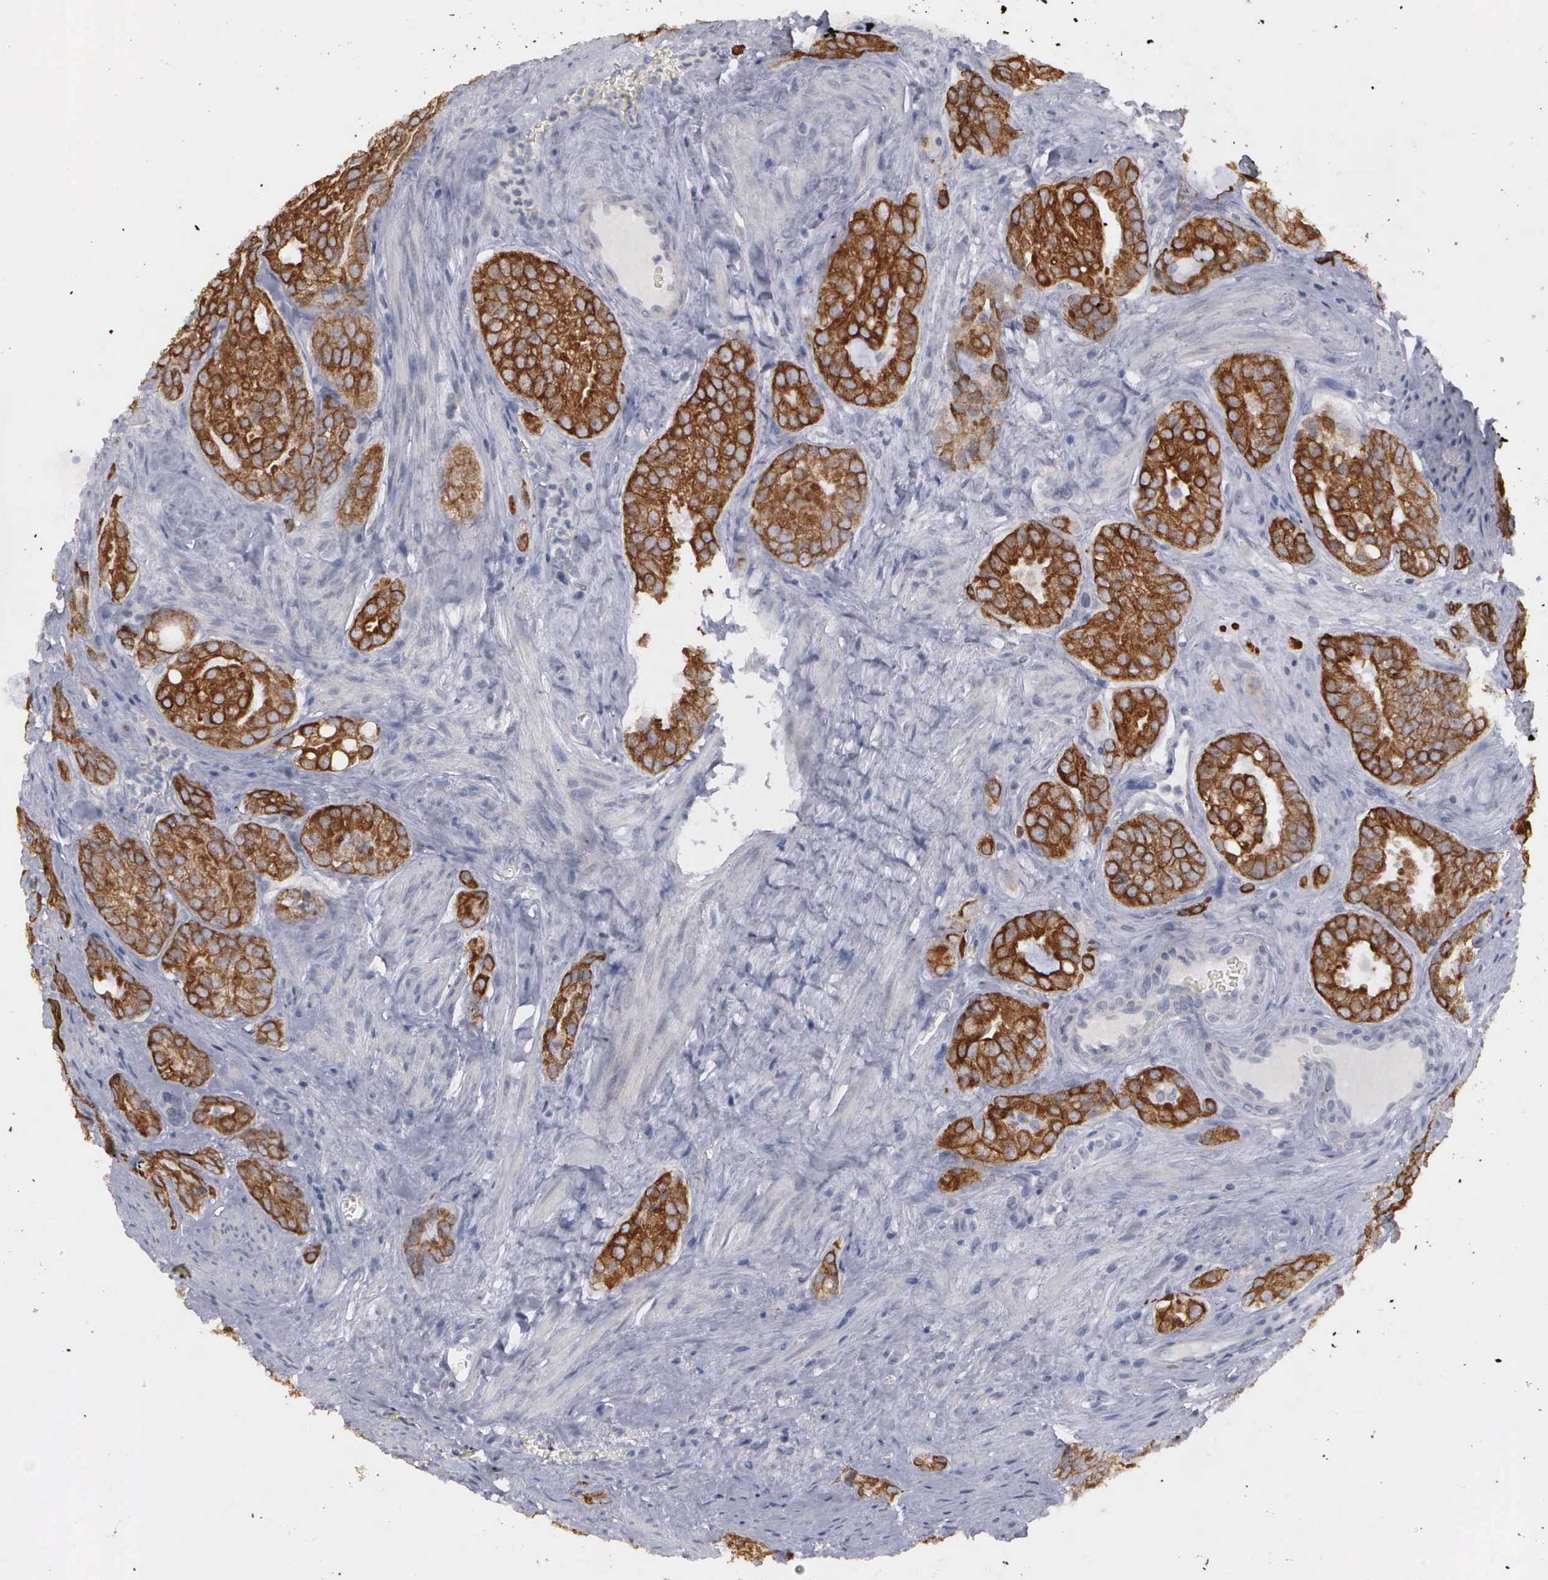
{"staining": {"intensity": "strong", "quantity": ">75%", "location": "cytoplasmic/membranous"}, "tissue": "prostate cancer", "cell_type": "Tumor cells", "image_type": "cancer", "snomed": [{"axis": "morphology", "description": "Adenocarcinoma, Medium grade"}, {"axis": "topography", "description": "Prostate"}], "caption": "This is an image of IHC staining of medium-grade adenocarcinoma (prostate), which shows strong staining in the cytoplasmic/membranous of tumor cells.", "gene": "WDR89", "patient": {"sex": "male", "age": 60}}